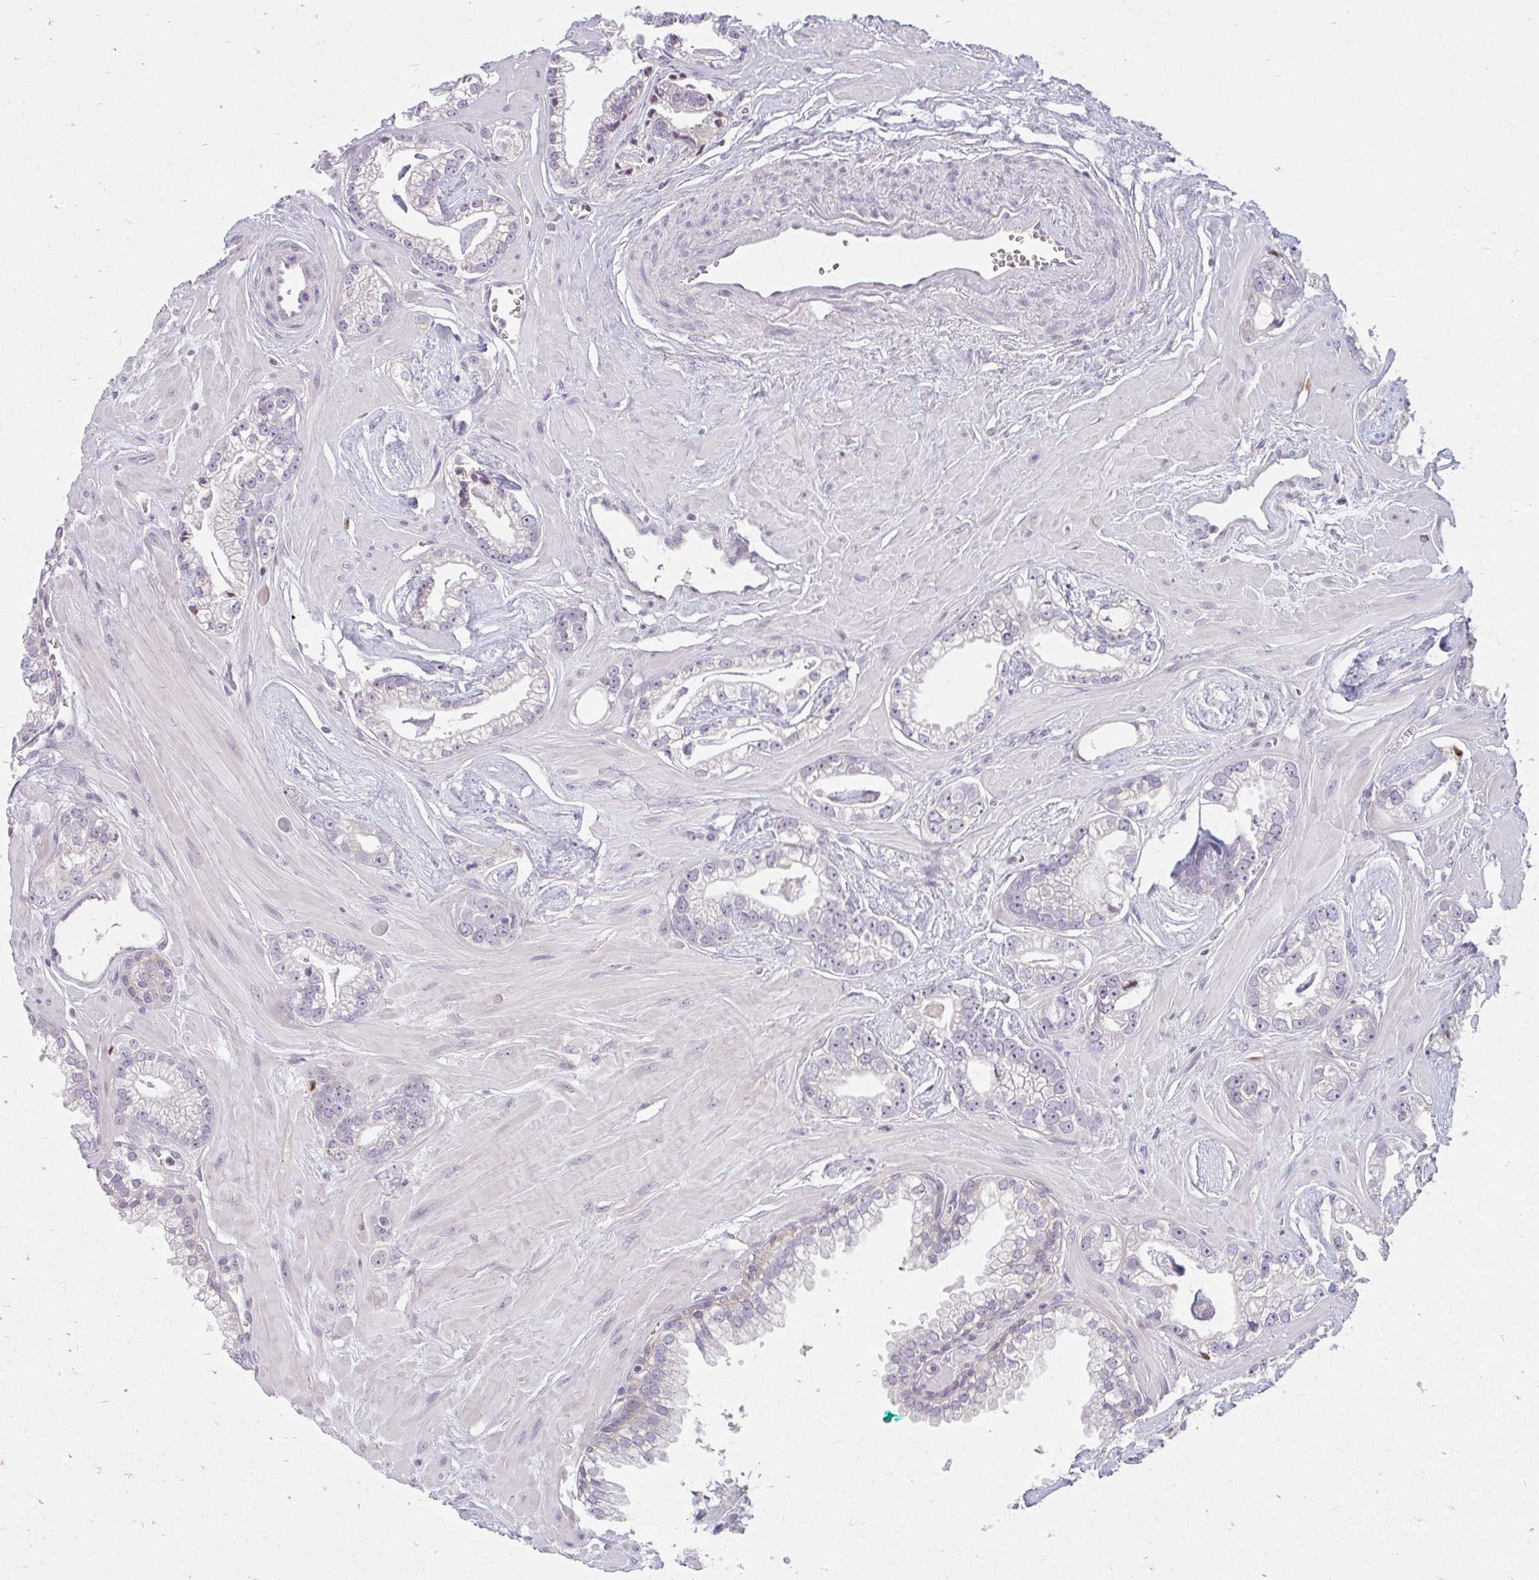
{"staining": {"intensity": "negative", "quantity": "none", "location": "none"}, "tissue": "prostate cancer", "cell_type": "Tumor cells", "image_type": "cancer", "snomed": [{"axis": "morphology", "description": "Adenocarcinoma, Low grade"}, {"axis": "topography", "description": "Prostate"}], "caption": "Human low-grade adenocarcinoma (prostate) stained for a protein using immunohistochemistry displays no positivity in tumor cells.", "gene": "ZFYVE26", "patient": {"sex": "male", "age": 60}}